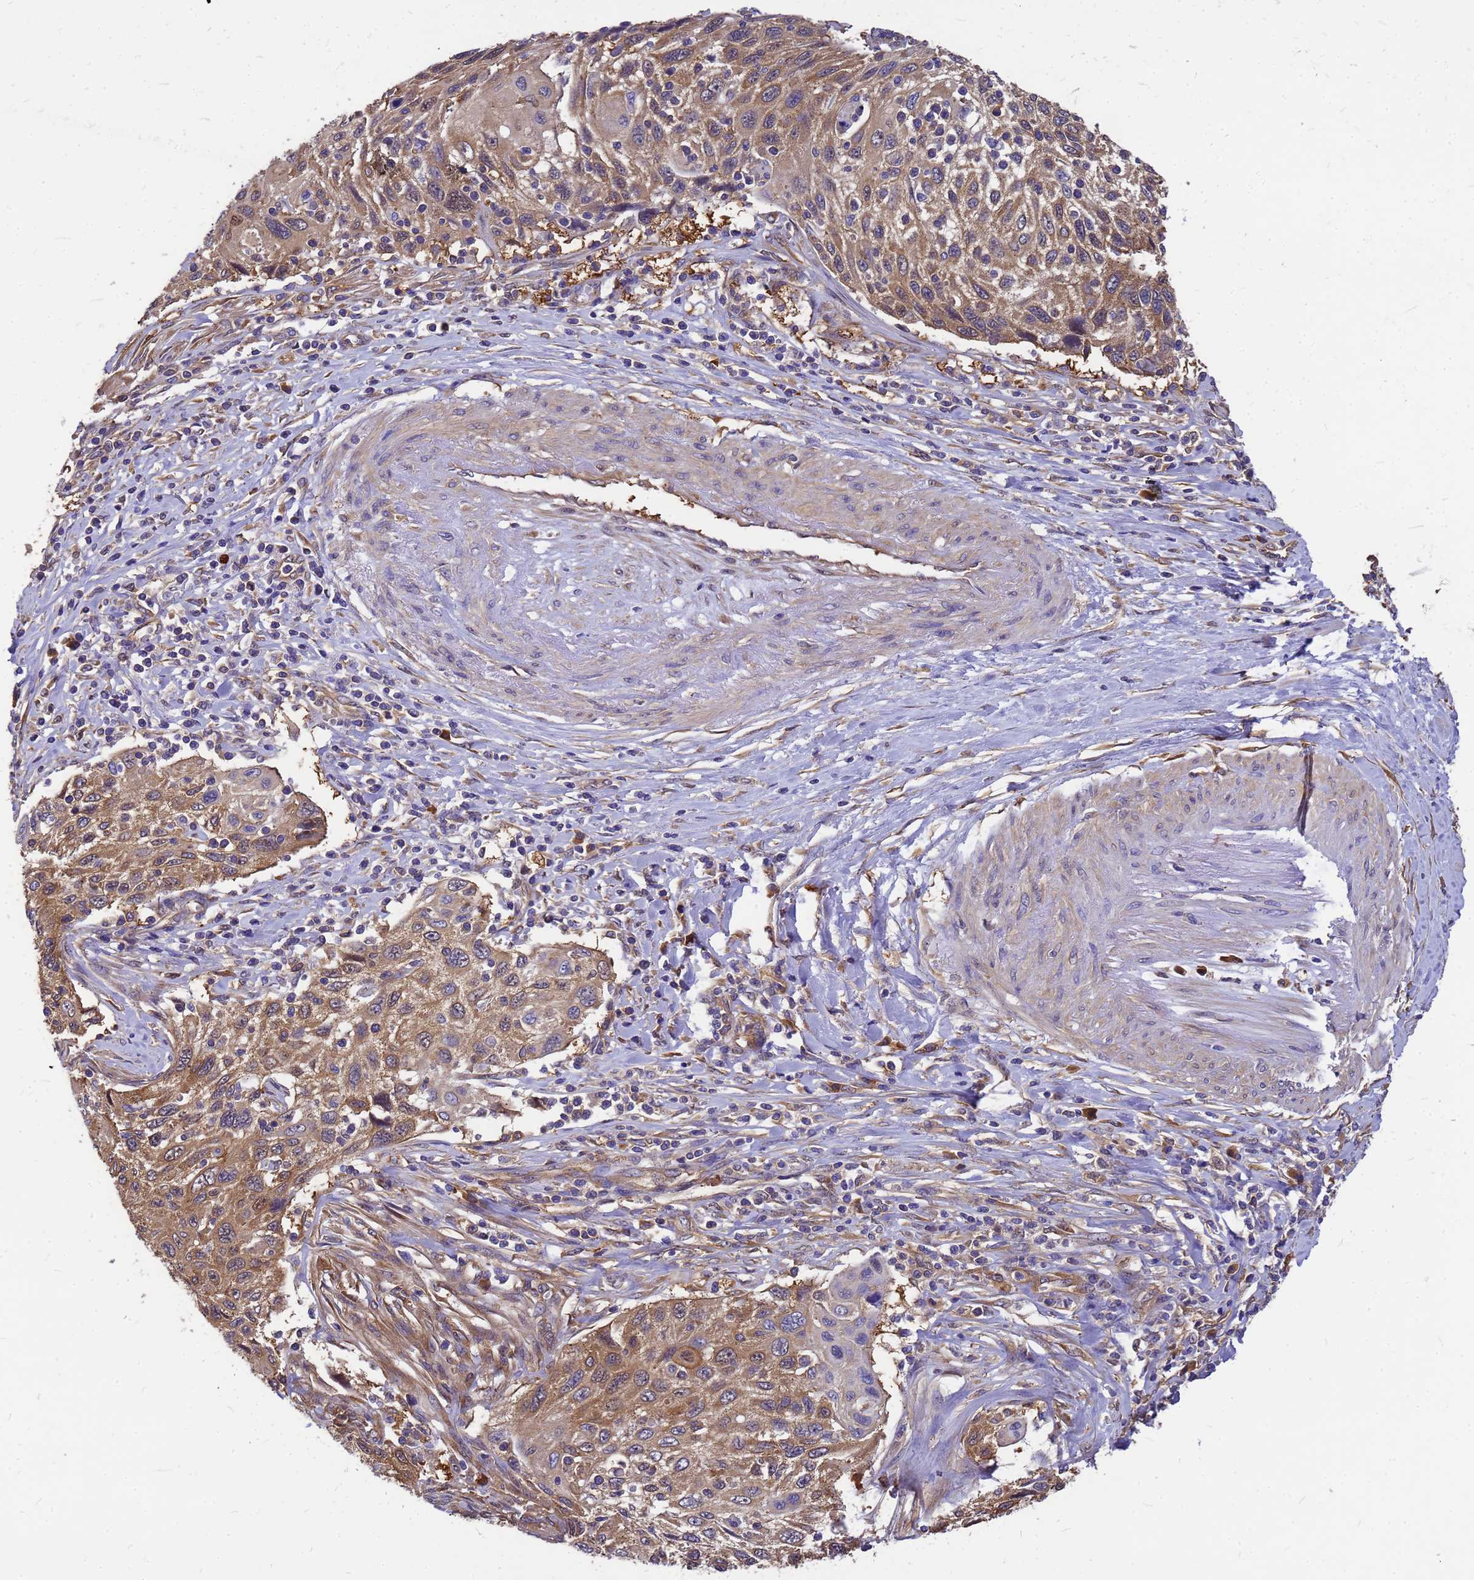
{"staining": {"intensity": "moderate", "quantity": ">75%", "location": "cytoplasmic/membranous"}, "tissue": "cervical cancer", "cell_type": "Tumor cells", "image_type": "cancer", "snomed": [{"axis": "morphology", "description": "Squamous cell carcinoma, NOS"}, {"axis": "topography", "description": "Cervix"}], "caption": "The image shows a brown stain indicating the presence of a protein in the cytoplasmic/membranous of tumor cells in cervical cancer (squamous cell carcinoma).", "gene": "GID4", "patient": {"sex": "female", "age": 70}}